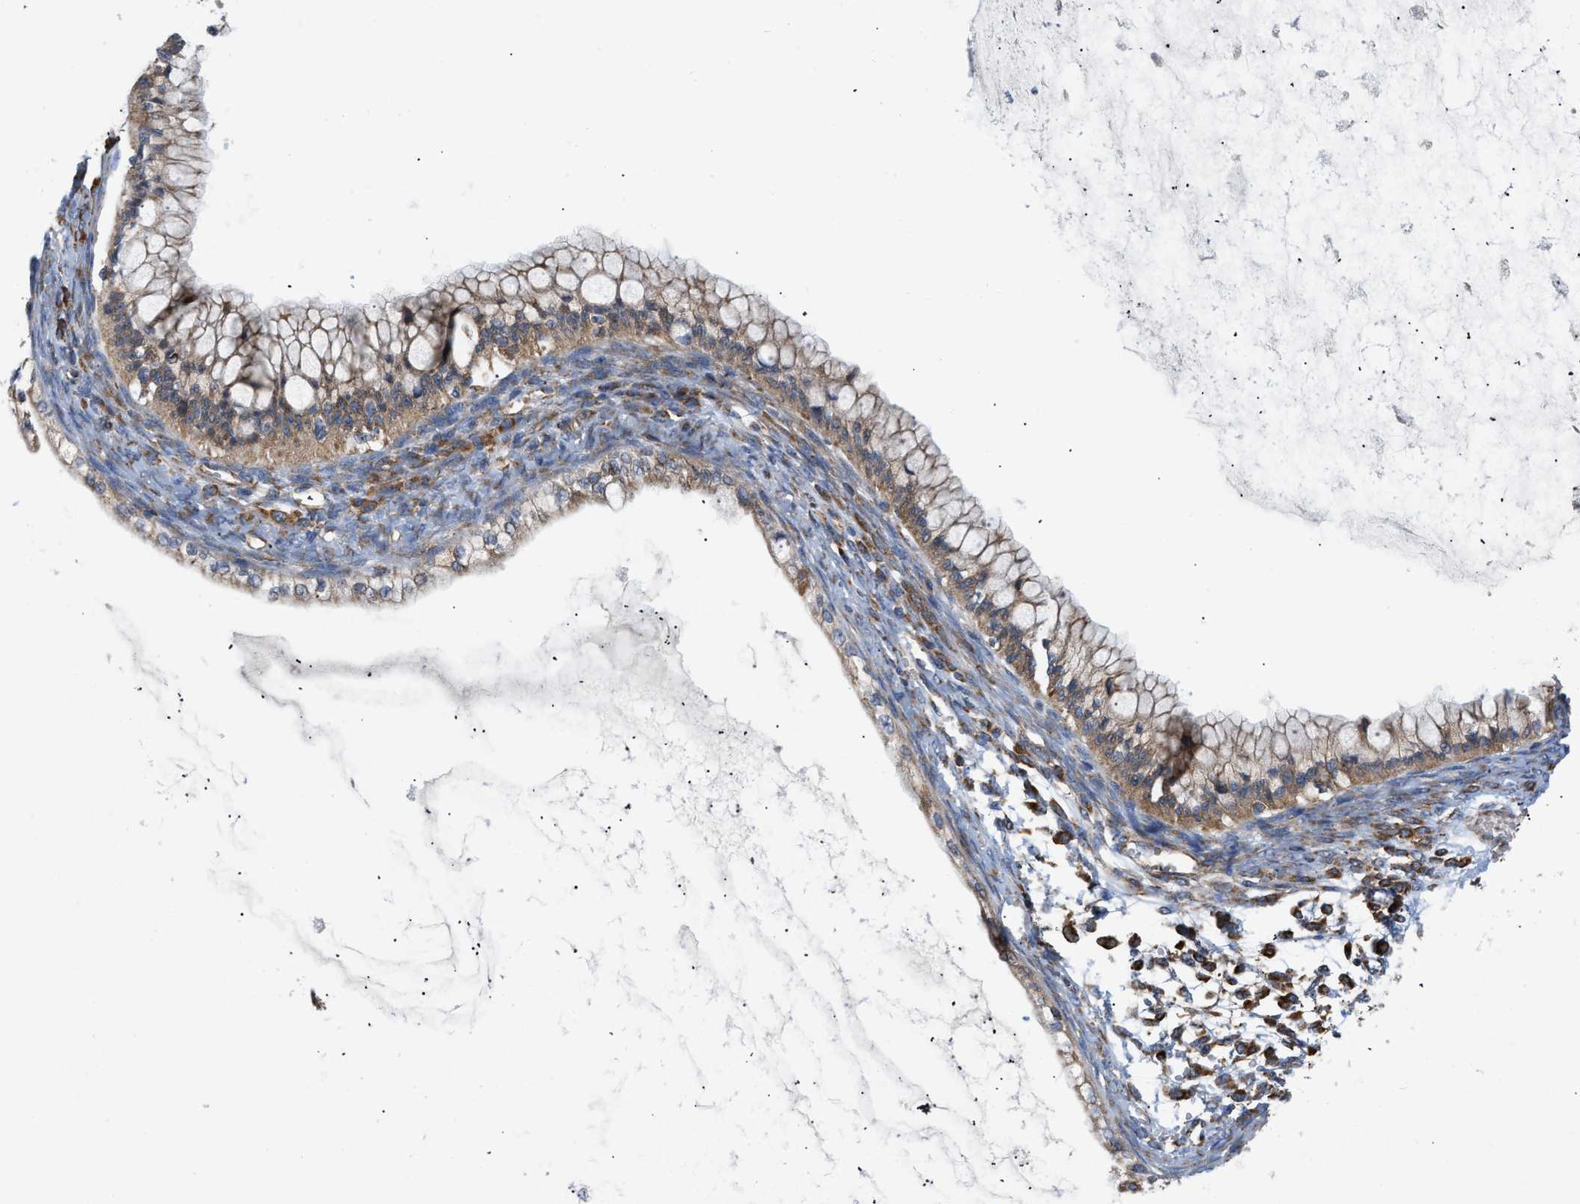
{"staining": {"intensity": "moderate", "quantity": ">75%", "location": "cytoplasmic/membranous"}, "tissue": "ovarian cancer", "cell_type": "Tumor cells", "image_type": "cancer", "snomed": [{"axis": "morphology", "description": "Cystadenocarcinoma, mucinous, NOS"}, {"axis": "topography", "description": "Ovary"}], "caption": "Brown immunohistochemical staining in ovarian cancer (mucinous cystadenocarcinoma) shows moderate cytoplasmic/membranous expression in approximately >75% of tumor cells.", "gene": "OPTN", "patient": {"sex": "female", "age": 57}}